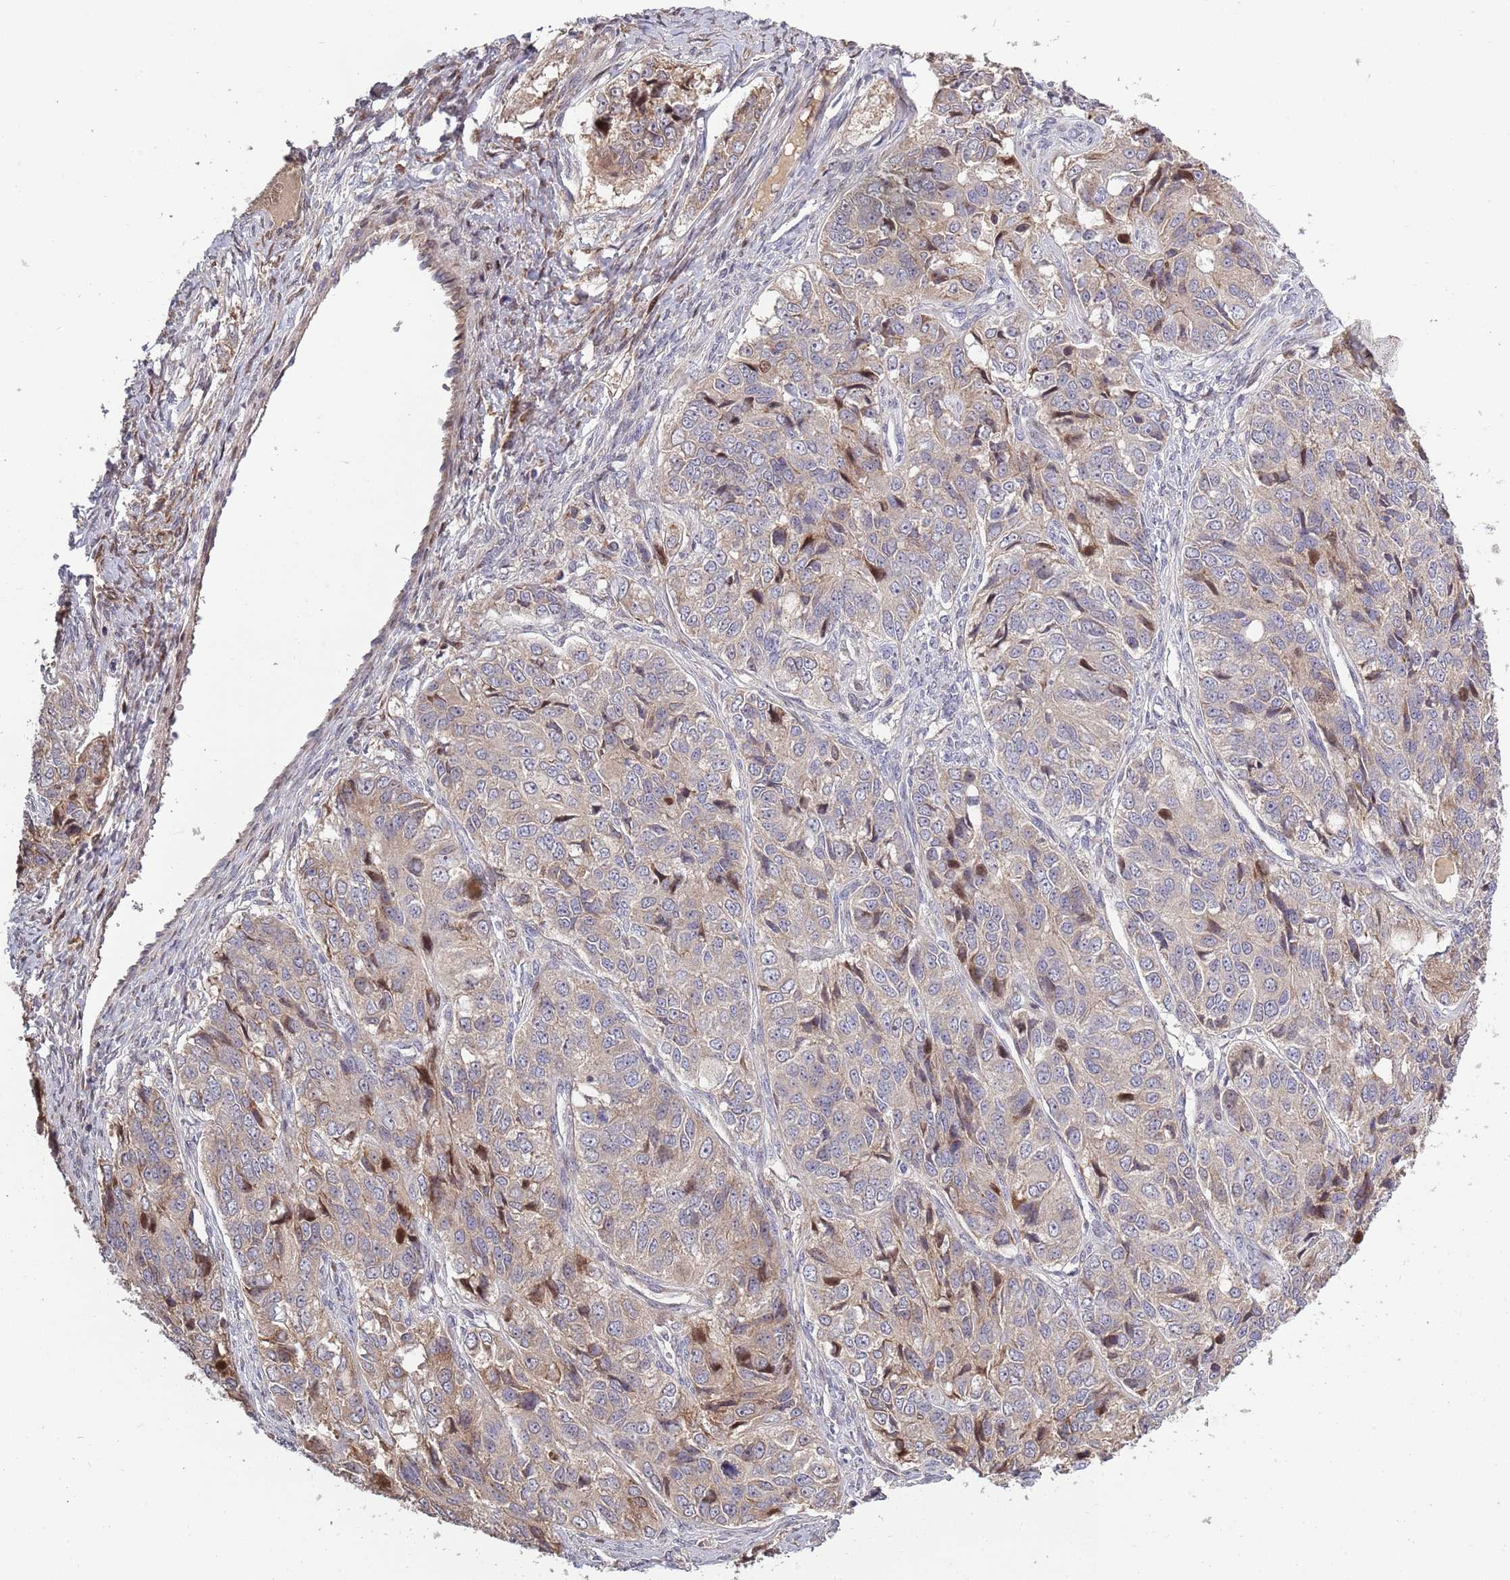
{"staining": {"intensity": "weak", "quantity": "<25%", "location": "cytoplasmic/membranous"}, "tissue": "ovarian cancer", "cell_type": "Tumor cells", "image_type": "cancer", "snomed": [{"axis": "morphology", "description": "Carcinoma, endometroid"}, {"axis": "topography", "description": "Ovary"}], "caption": "A photomicrograph of human ovarian endometroid carcinoma is negative for staining in tumor cells.", "gene": "SYNDIG1L", "patient": {"sex": "female", "age": 51}}